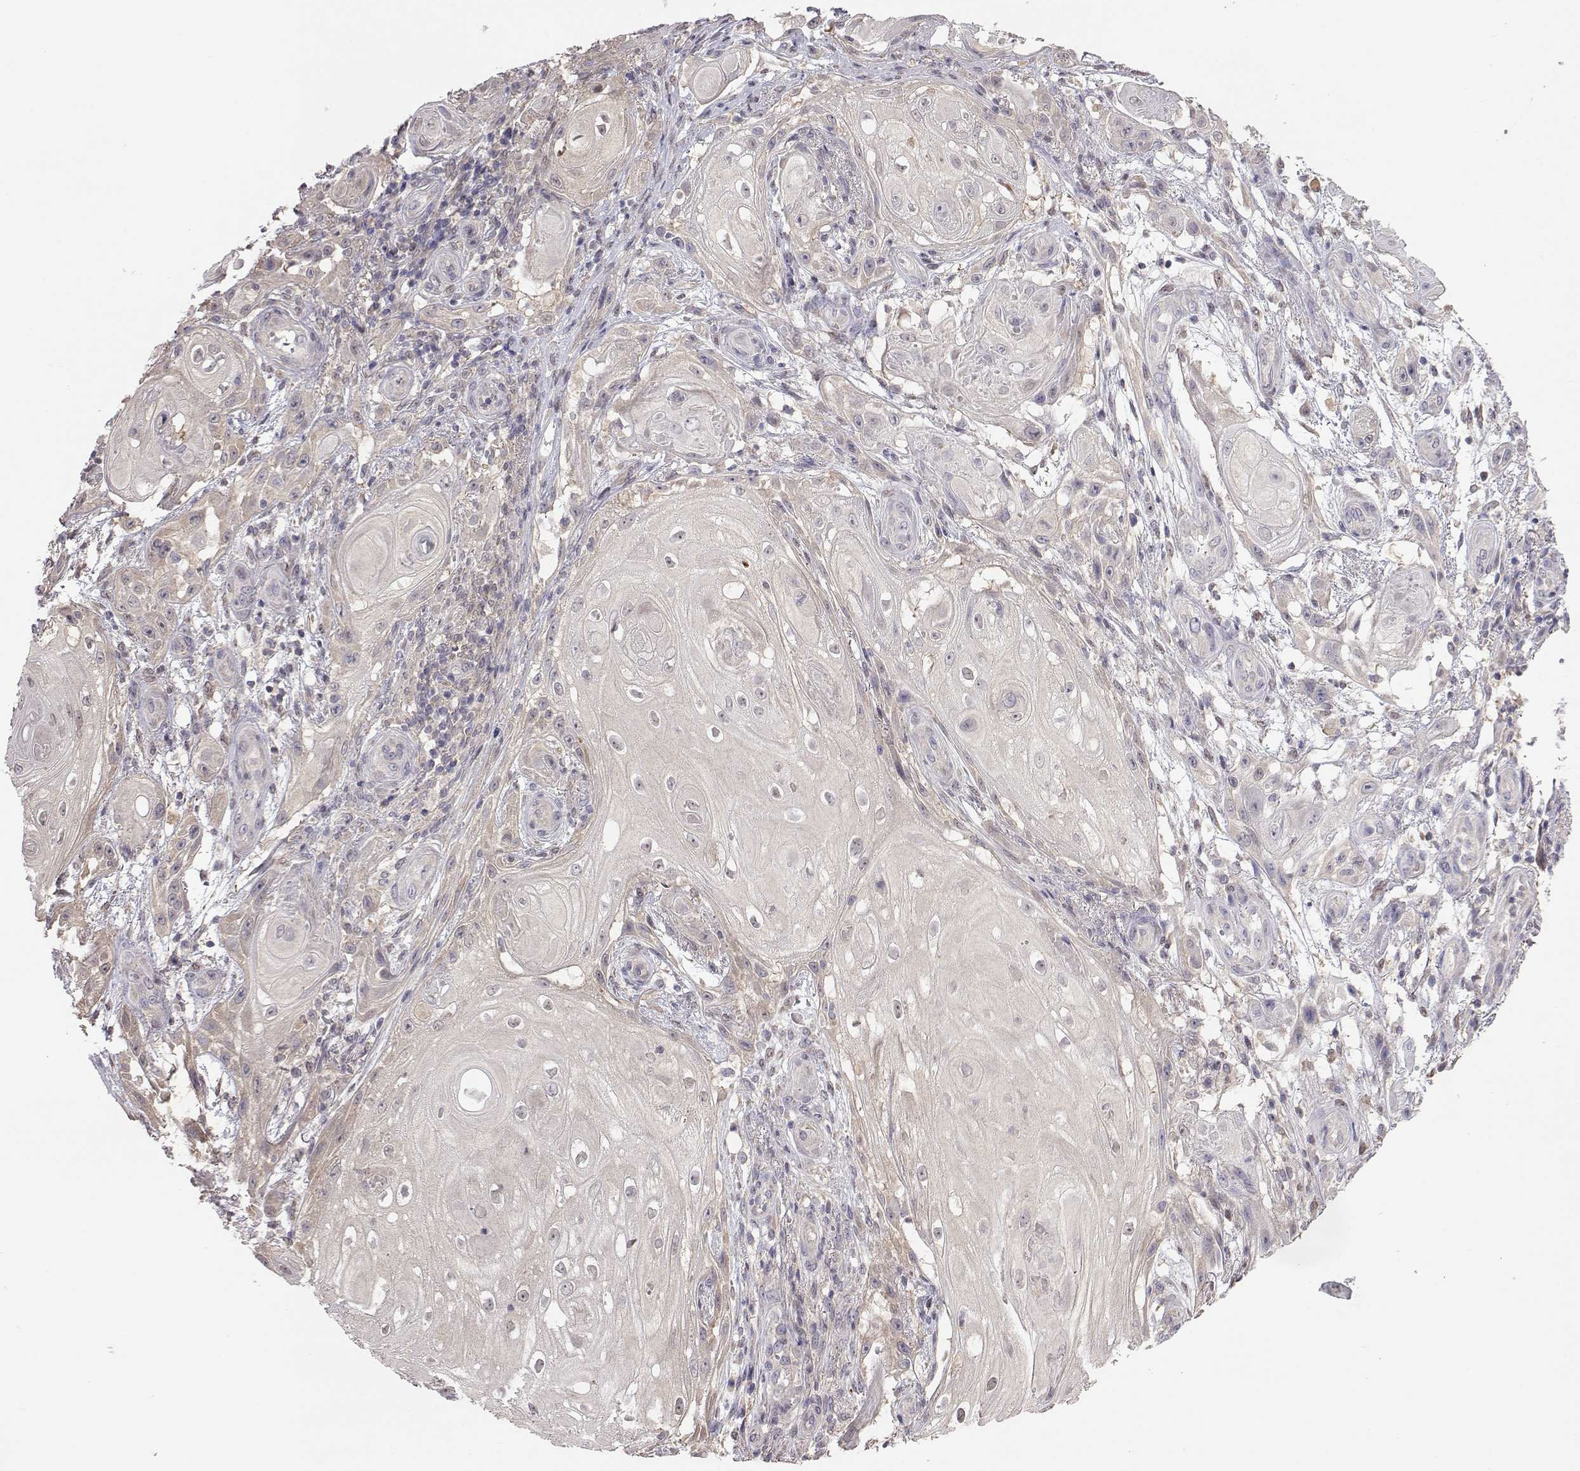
{"staining": {"intensity": "negative", "quantity": "none", "location": "none"}, "tissue": "skin cancer", "cell_type": "Tumor cells", "image_type": "cancer", "snomed": [{"axis": "morphology", "description": "Squamous cell carcinoma, NOS"}, {"axis": "topography", "description": "Skin"}], "caption": "Image shows no significant protein staining in tumor cells of squamous cell carcinoma (skin).", "gene": "NCAM2", "patient": {"sex": "male", "age": 62}}